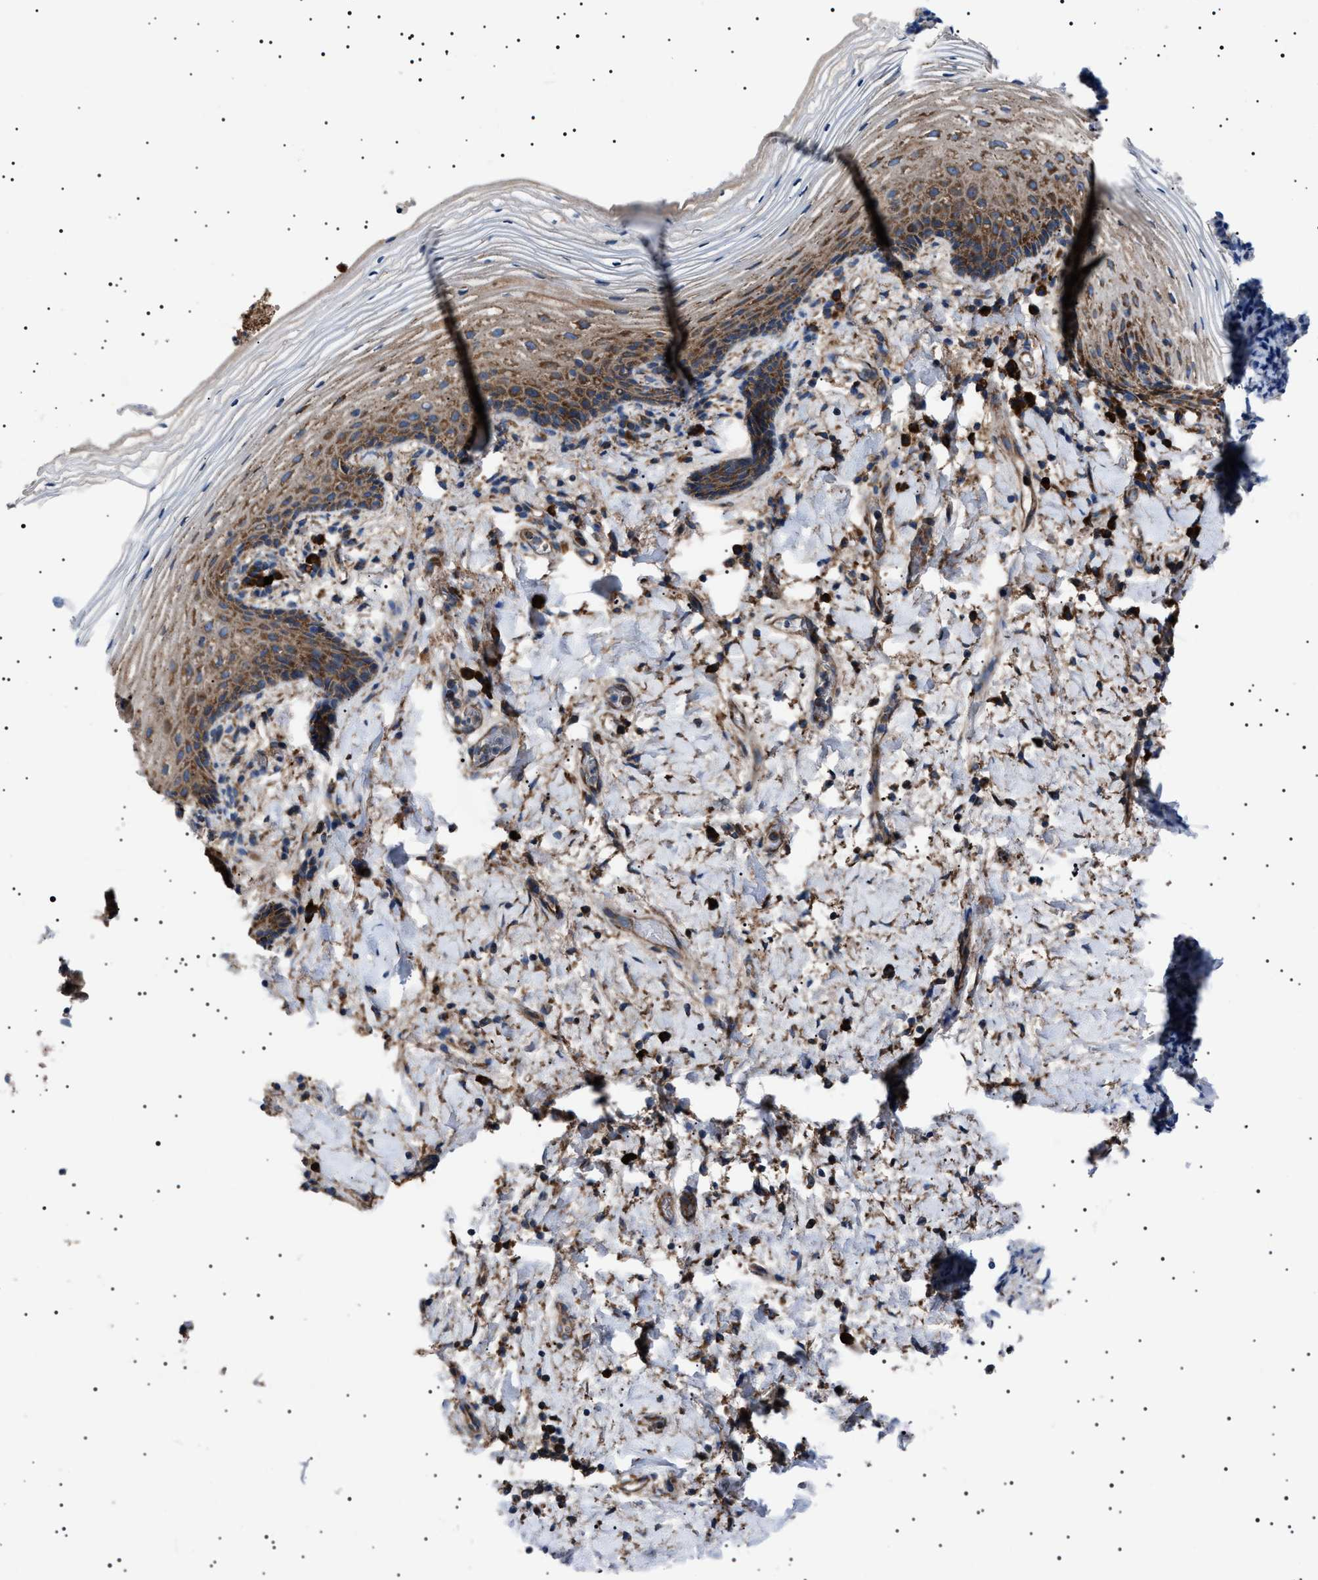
{"staining": {"intensity": "moderate", "quantity": ">75%", "location": "cytoplasmic/membranous"}, "tissue": "vagina", "cell_type": "Squamous epithelial cells", "image_type": "normal", "snomed": [{"axis": "morphology", "description": "Normal tissue, NOS"}, {"axis": "topography", "description": "Vagina"}], "caption": "Protein analysis of unremarkable vagina displays moderate cytoplasmic/membranous positivity in about >75% of squamous epithelial cells.", "gene": "TOP1MT", "patient": {"sex": "female", "age": 60}}